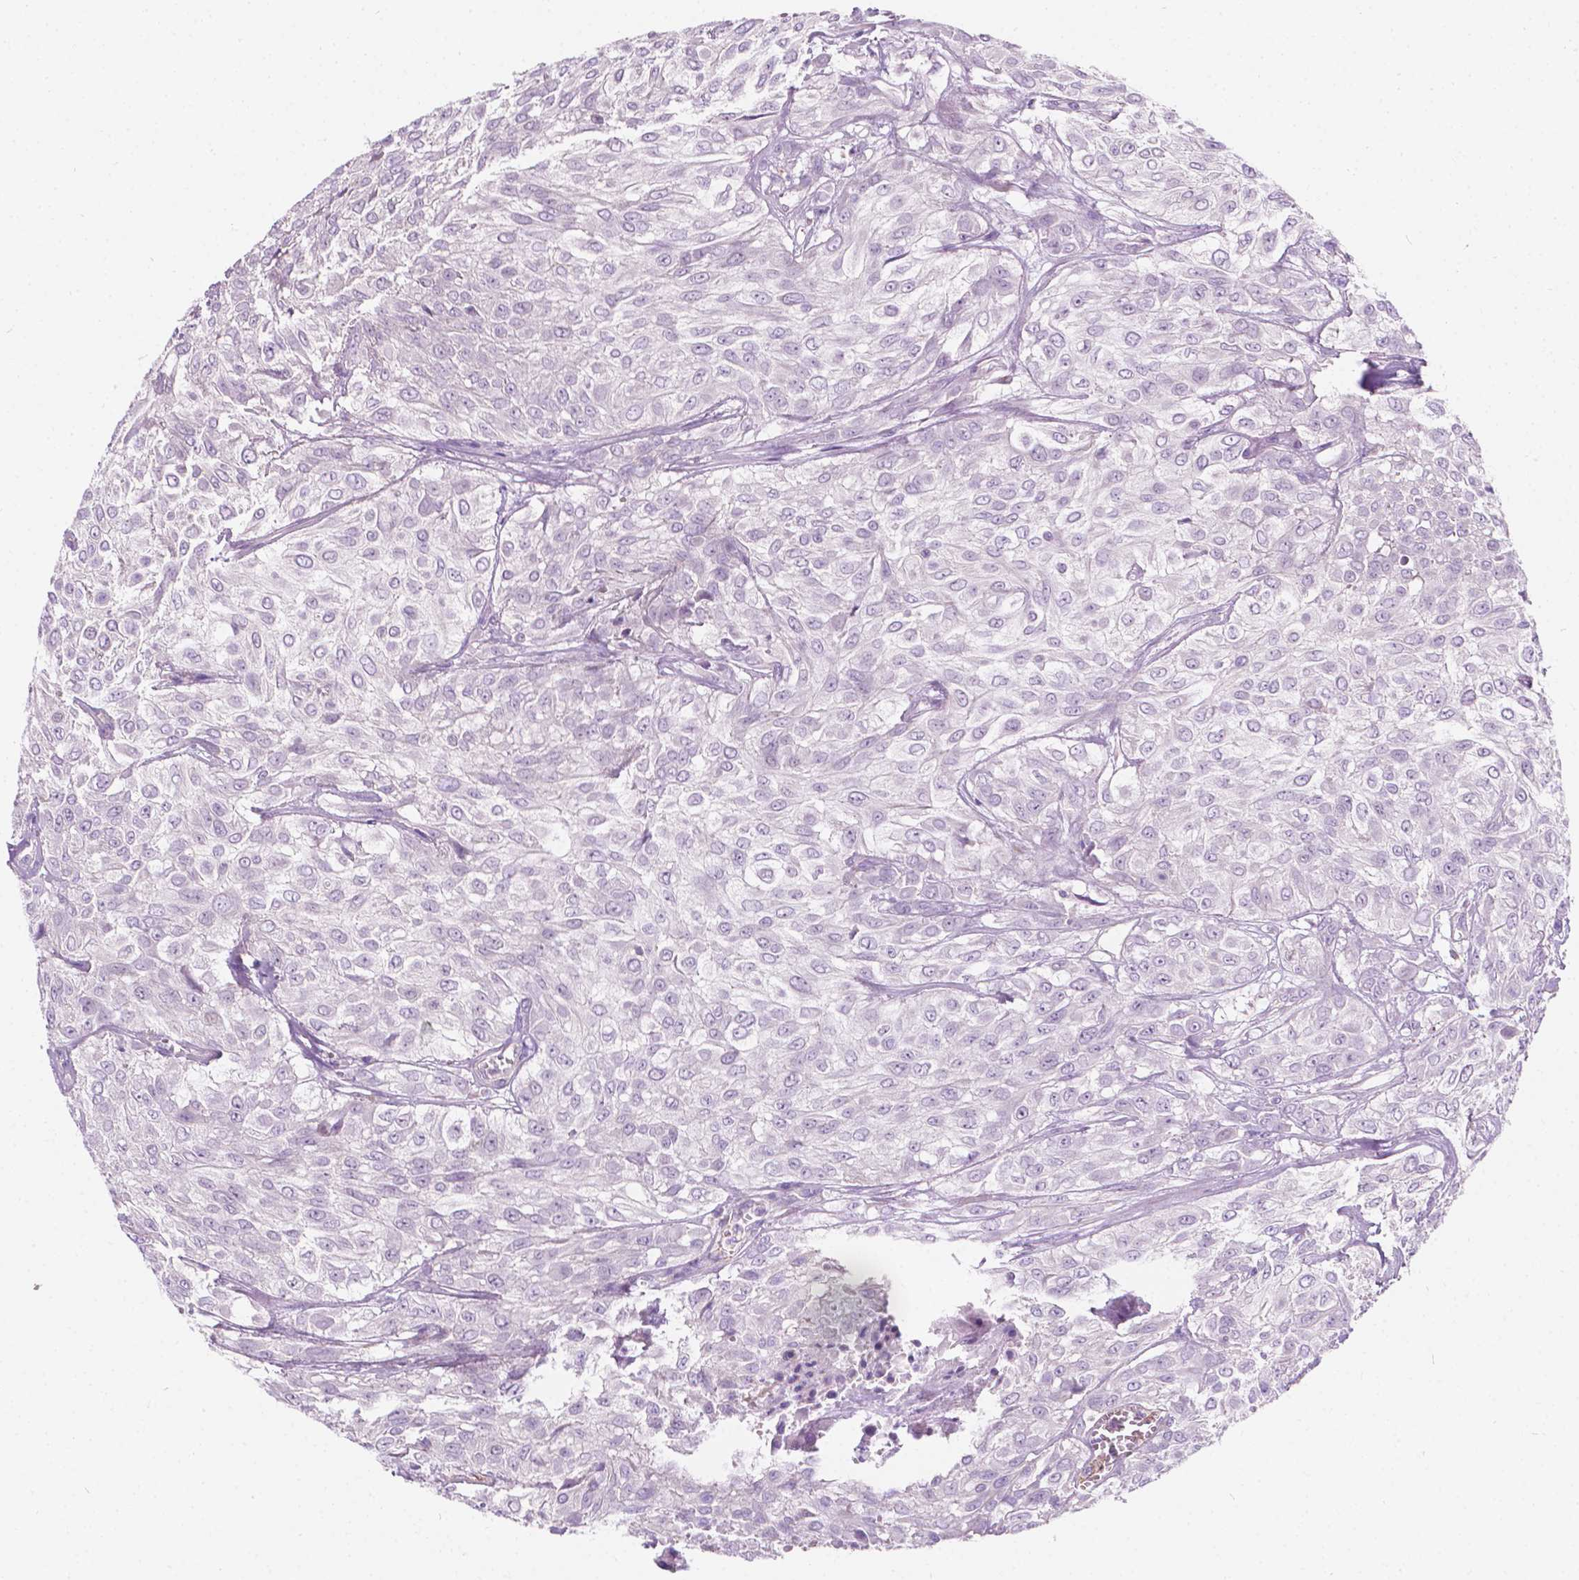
{"staining": {"intensity": "negative", "quantity": "none", "location": "none"}, "tissue": "urothelial cancer", "cell_type": "Tumor cells", "image_type": "cancer", "snomed": [{"axis": "morphology", "description": "Urothelial carcinoma, High grade"}, {"axis": "topography", "description": "Urinary bladder"}], "caption": "IHC histopathology image of human urothelial carcinoma (high-grade) stained for a protein (brown), which shows no expression in tumor cells.", "gene": "NOS1AP", "patient": {"sex": "male", "age": 57}}